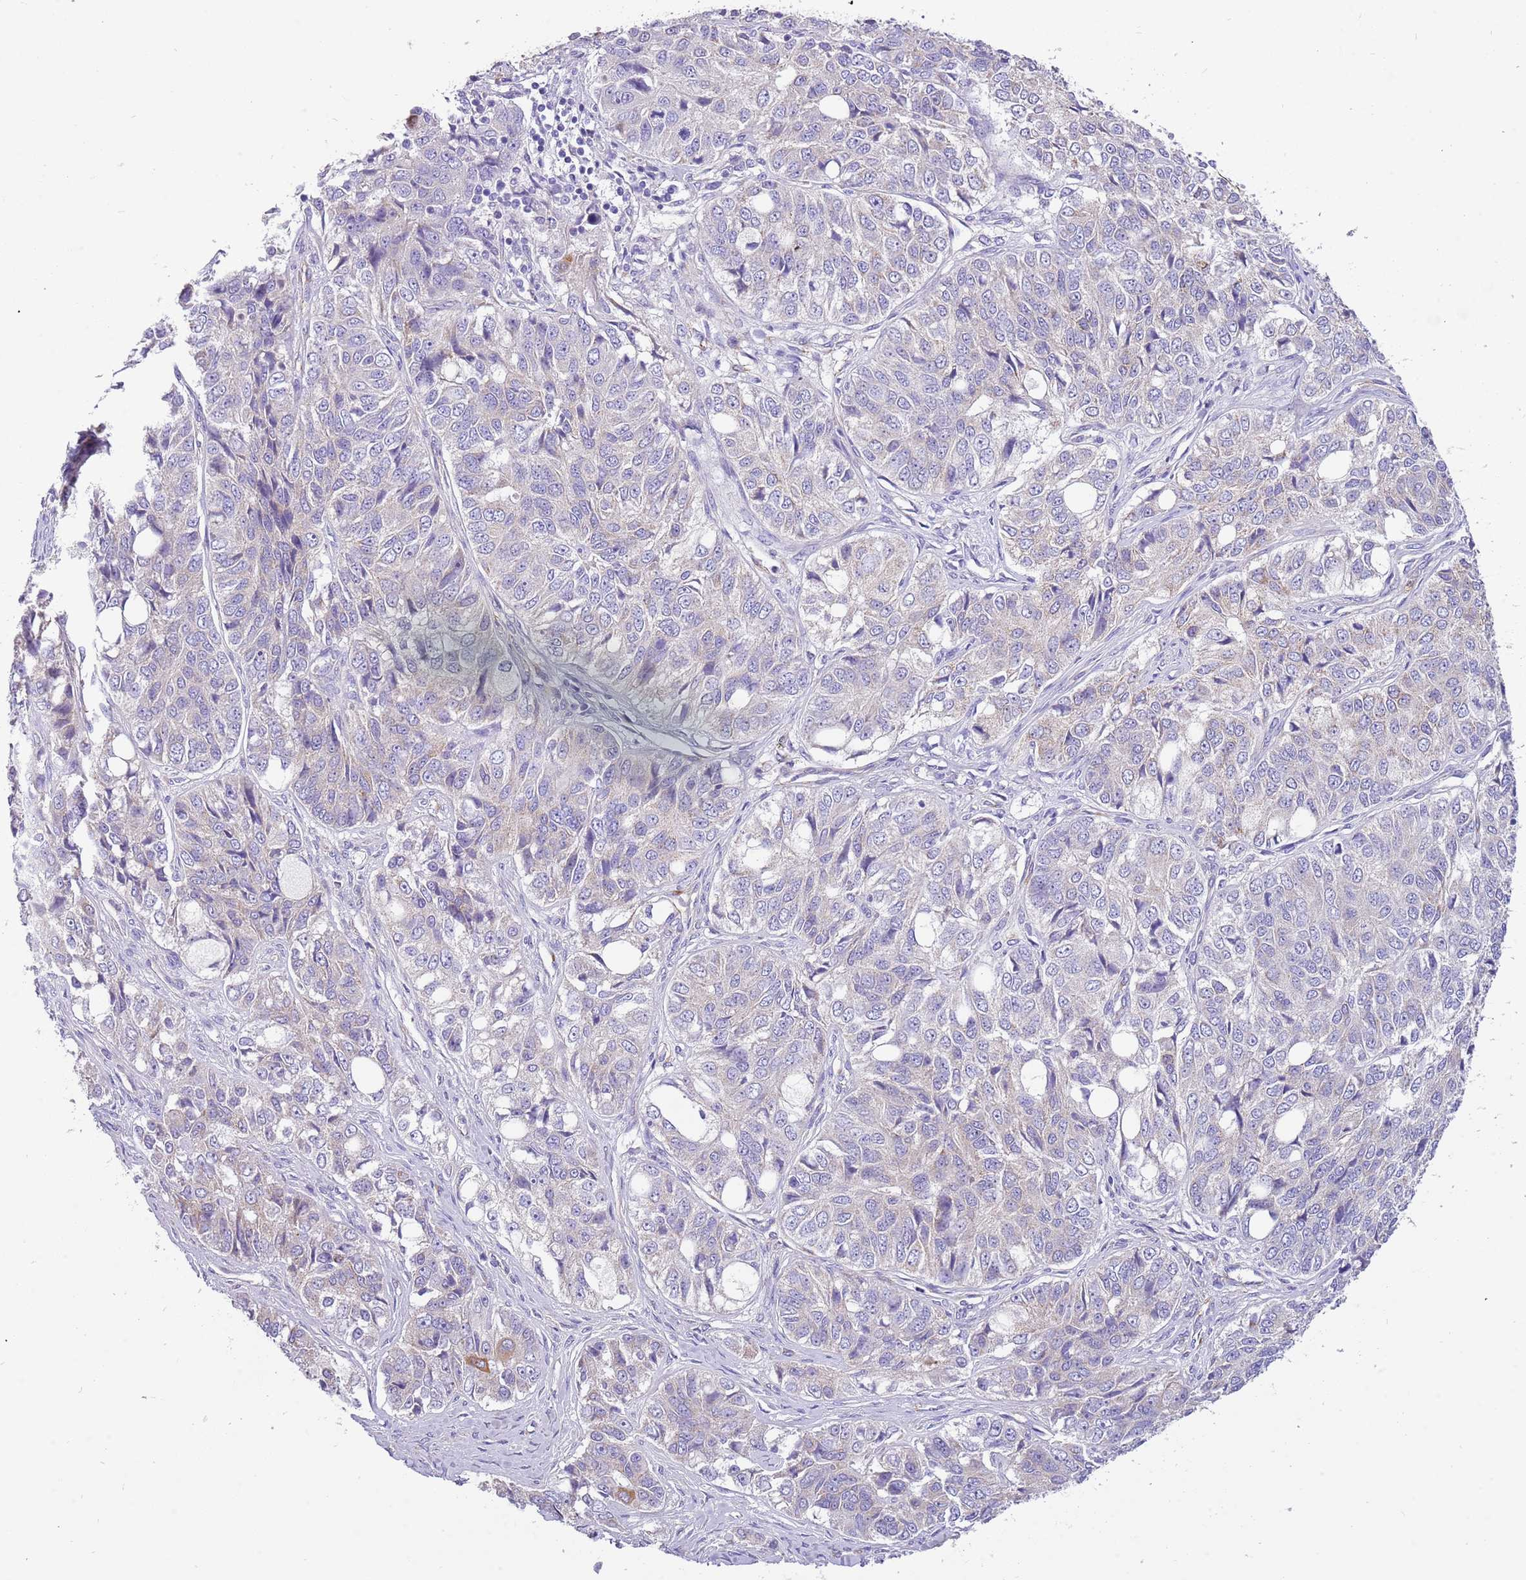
{"staining": {"intensity": "negative", "quantity": "none", "location": "none"}, "tissue": "ovarian cancer", "cell_type": "Tumor cells", "image_type": "cancer", "snomed": [{"axis": "morphology", "description": "Carcinoma, endometroid"}, {"axis": "topography", "description": "Ovary"}], "caption": "DAB immunohistochemical staining of human ovarian endometroid carcinoma reveals no significant positivity in tumor cells.", "gene": "SERINC3", "patient": {"sex": "female", "age": 51}}